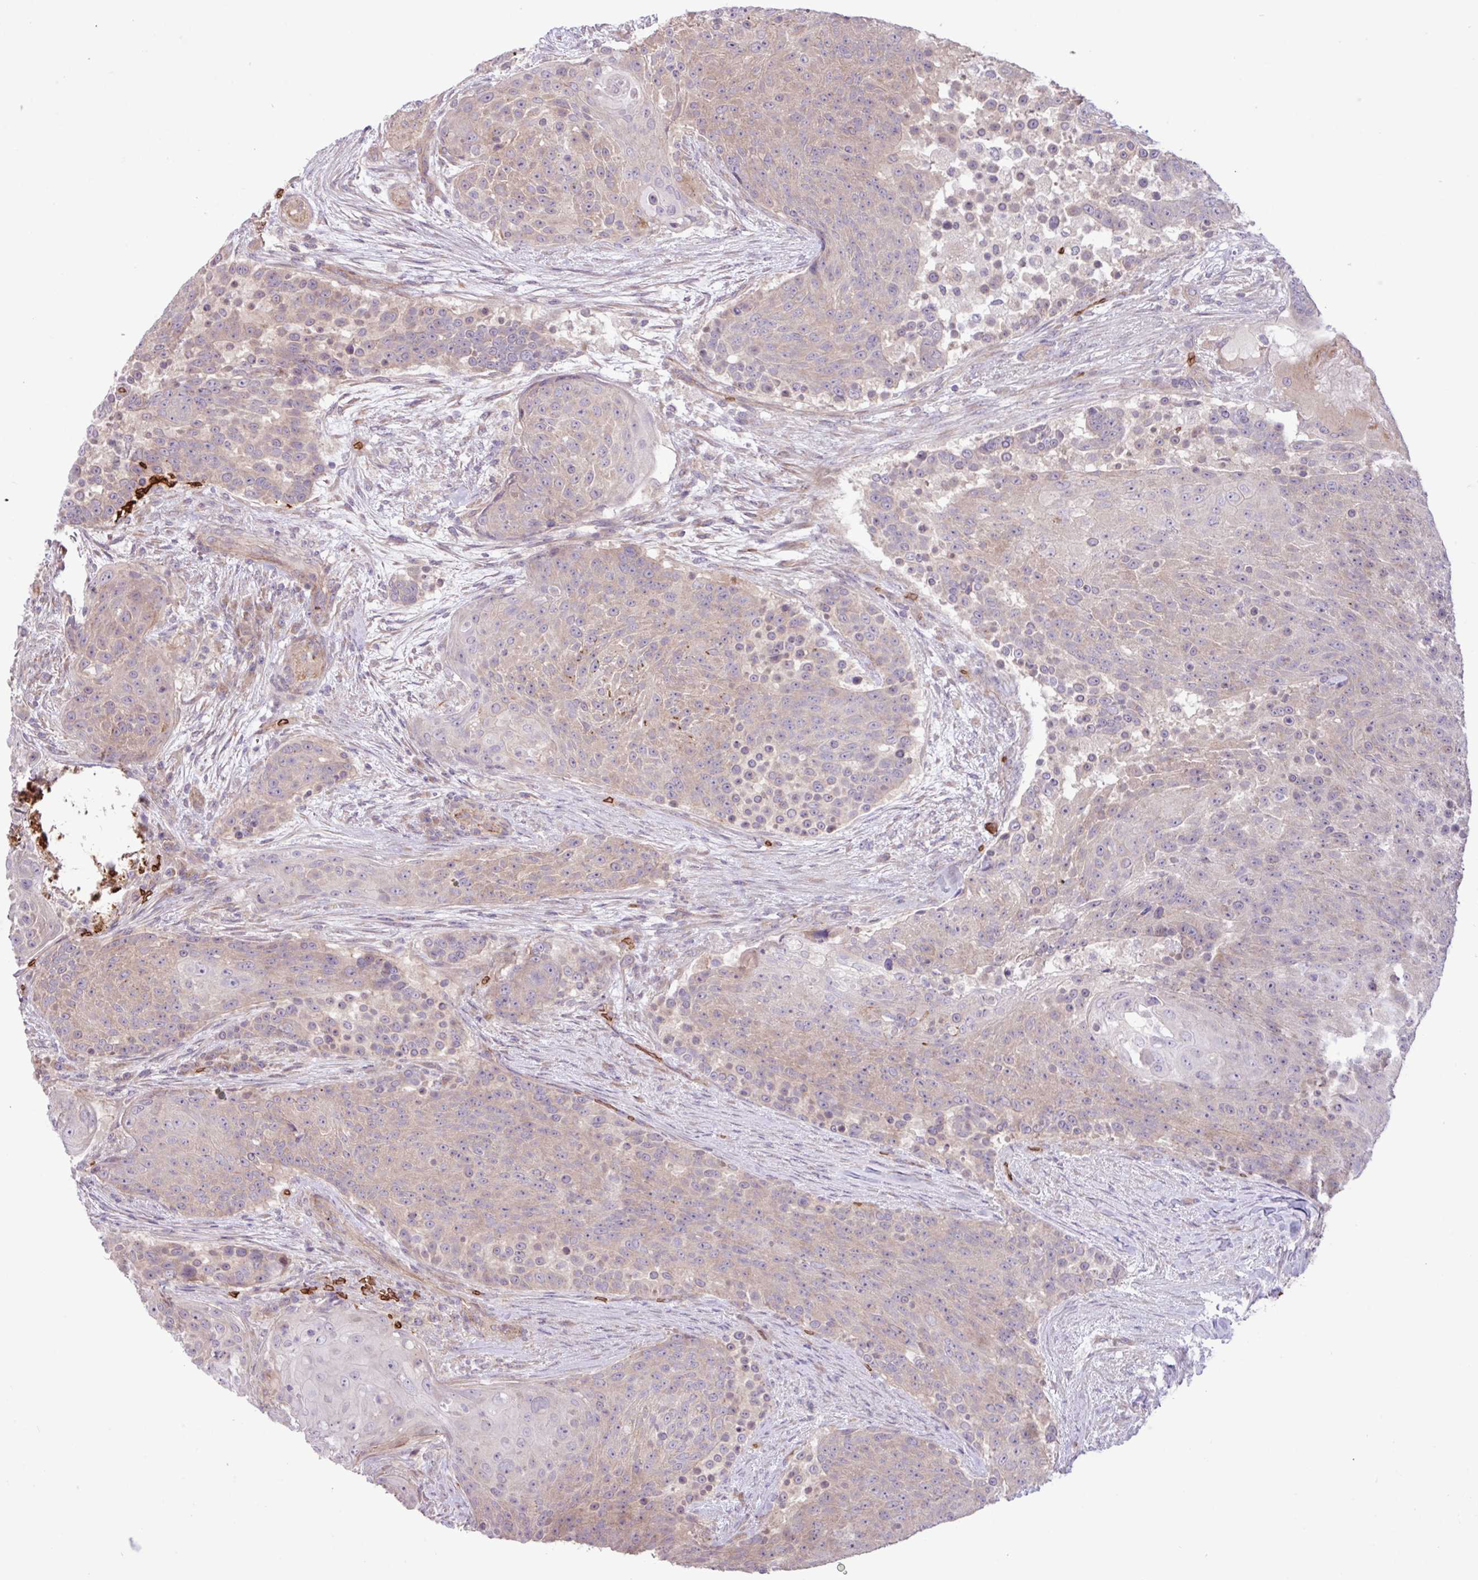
{"staining": {"intensity": "weak", "quantity": "25%-75%", "location": "cytoplasmic/membranous"}, "tissue": "urothelial cancer", "cell_type": "Tumor cells", "image_type": "cancer", "snomed": [{"axis": "morphology", "description": "Urothelial carcinoma, High grade"}, {"axis": "topography", "description": "Urinary bladder"}], "caption": "Immunohistochemical staining of human urothelial carcinoma (high-grade) displays low levels of weak cytoplasmic/membranous positivity in about 25%-75% of tumor cells.", "gene": "RAD21L1", "patient": {"sex": "female", "age": 63}}